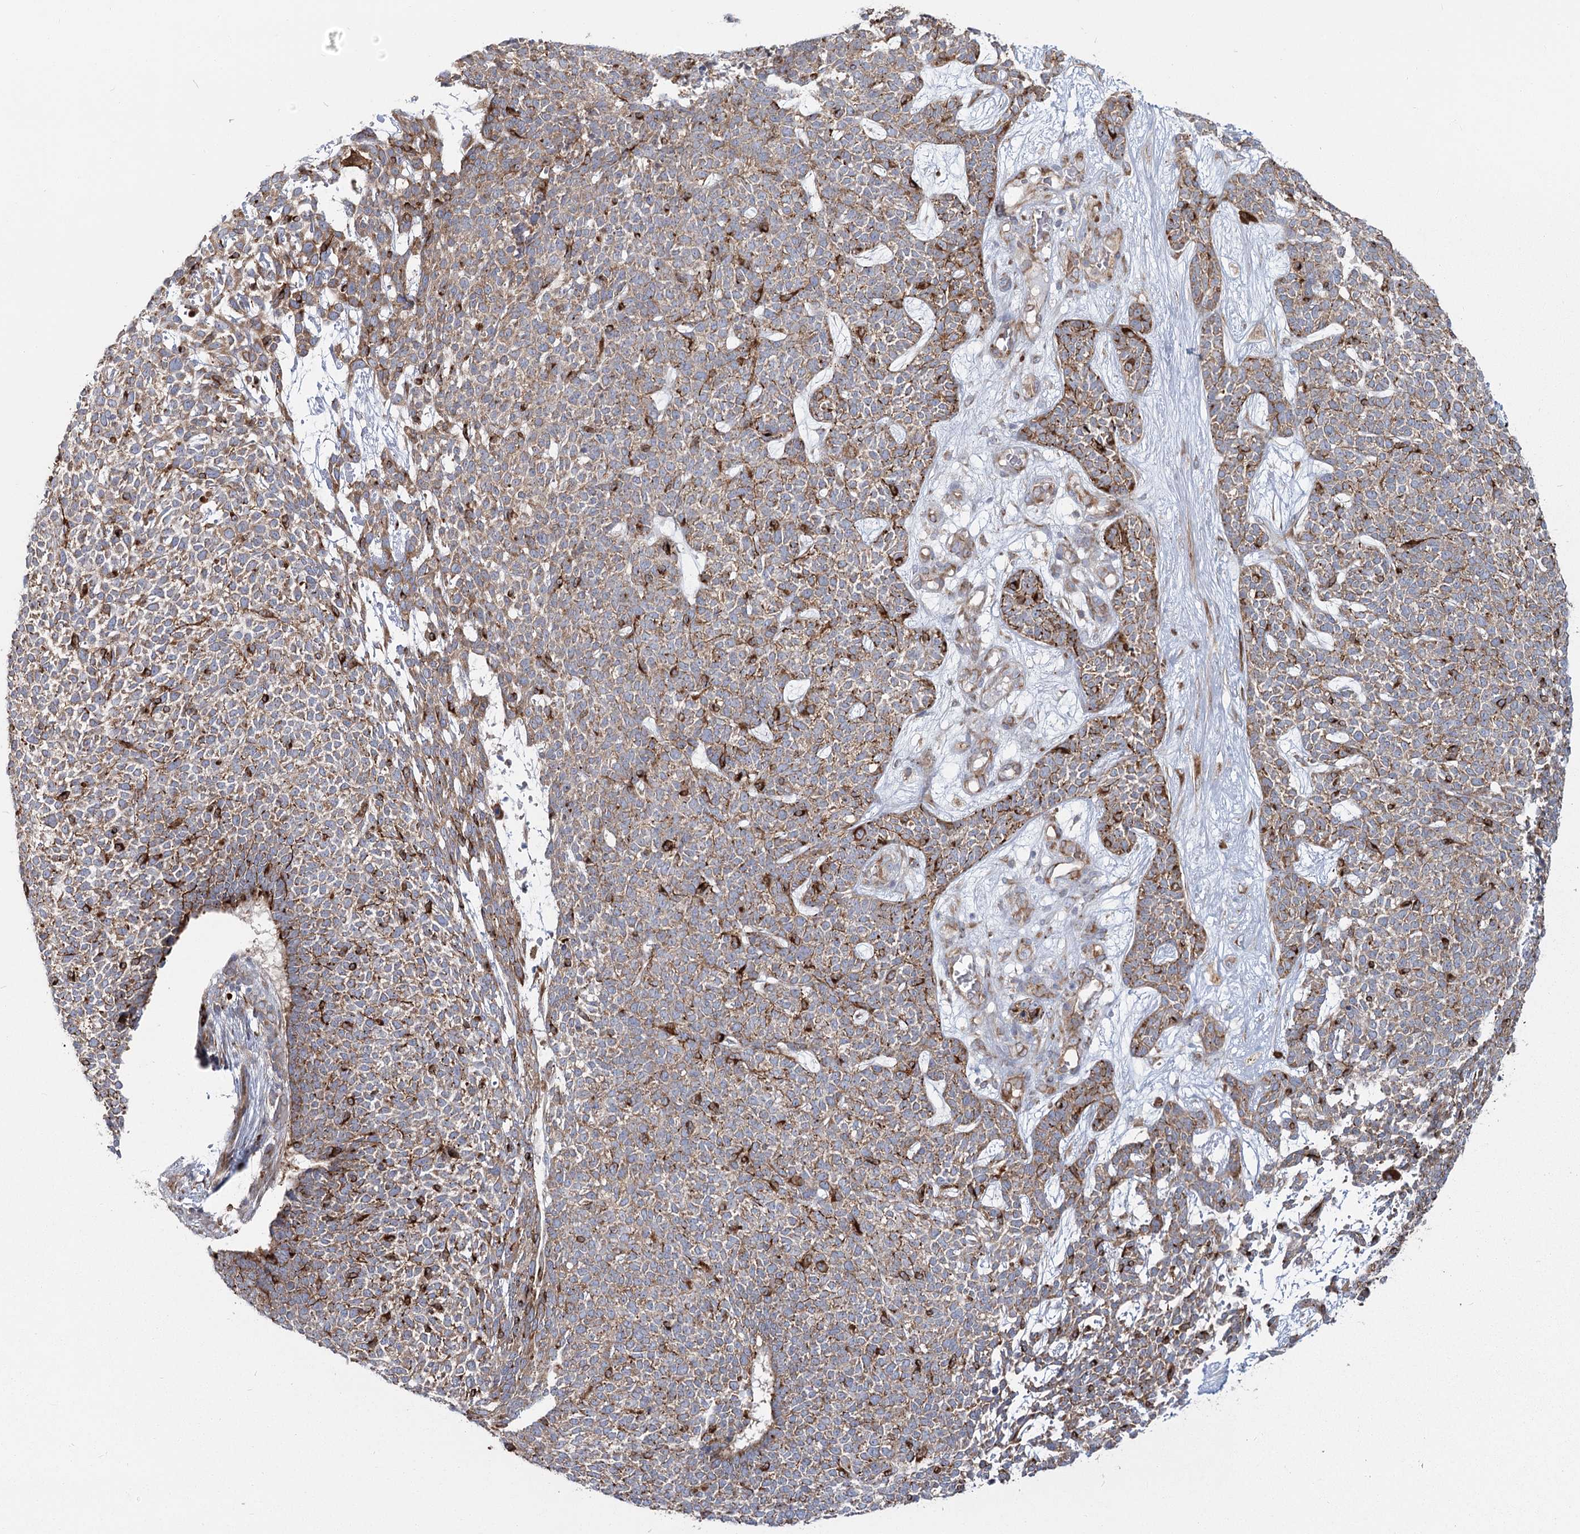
{"staining": {"intensity": "moderate", "quantity": ">75%", "location": "cytoplasmic/membranous"}, "tissue": "skin cancer", "cell_type": "Tumor cells", "image_type": "cancer", "snomed": [{"axis": "morphology", "description": "Basal cell carcinoma"}, {"axis": "topography", "description": "Skin"}], "caption": "Tumor cells reveal moderate cytoplasmic/membranous positivity in approximately >75% of cells in basal cell carcinoma (skin).", "gene": "HARS2", "patient": {"sex": "female", "age": 84}}